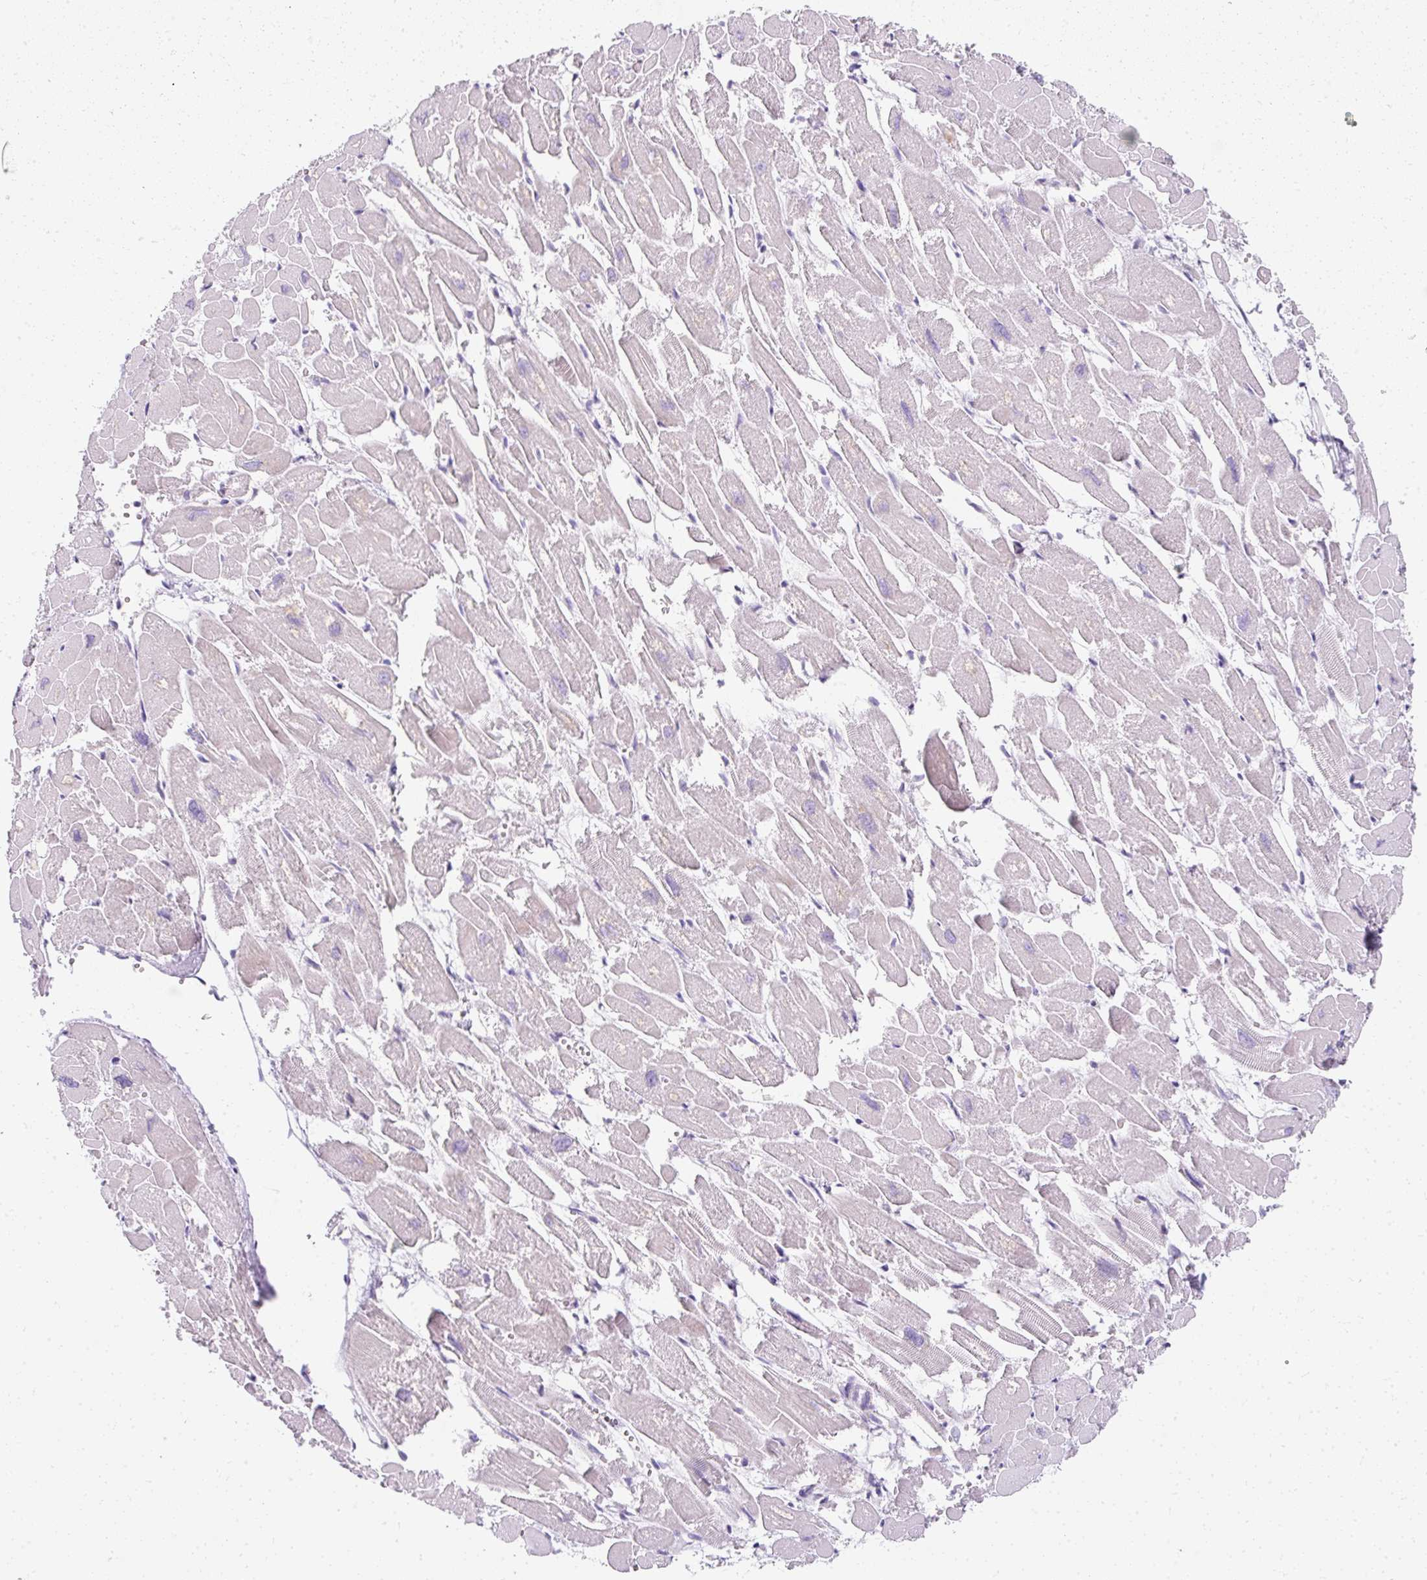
{"staining": {"intensity": "moderate", "quantity": "<25%", "location": "cytoplasmic/membranous"}, "tissue": "heart muscle", "cell_type": "Cardiomyocytes", "image_type": "normal", "snomed": [{"axis": "morphology", "description": "Normal tissue, NOS"}, {"axis": "topography", "description": "Heart"}], "caption": "IHC image of benign human heart muscle stained for a protein (brown), which reveals low levels of moderate cytoplasmic/membranous expression in approximately <25% of cardiomyocytes.", "gene": "DTX4", "patient": {"sex": "male", "age": 54}}